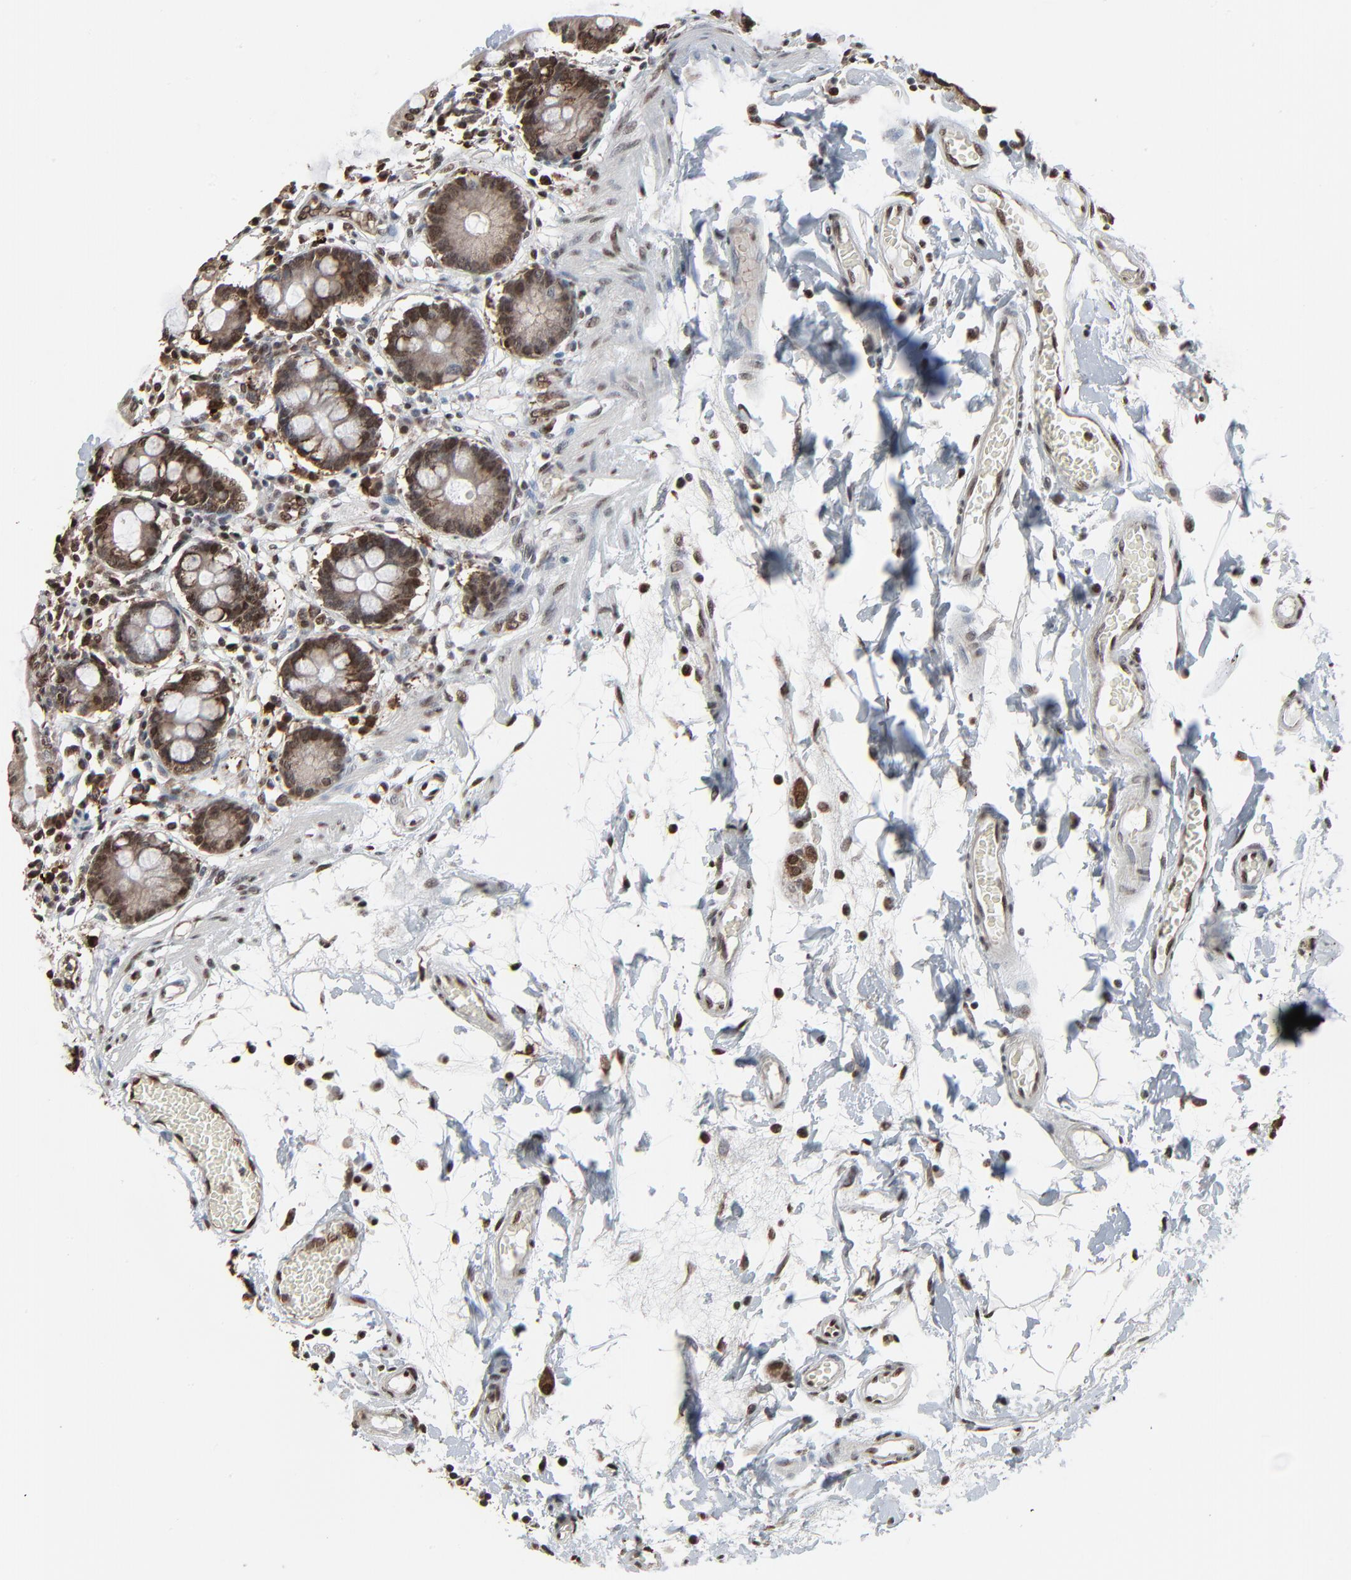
{"staining": {"intensity": "strong", "quantity": ">75%", "location": "nuclear"}, "tissue": "small intestine", "cell_type": "Glandular cells", "image_type": "normal", "snomed": [{"axis": "morphology", "description": "Normal tissue, NOS"}, {"axis": "topography", "description": "Small intestine"}], "caption": "Human small intestine stained for a protein (brown) exhibits strong nuclear positive expression in approximately >75% of glandular cells.", "gene": "MEIS2", "patient": {"sex": "female", "age": 61}}